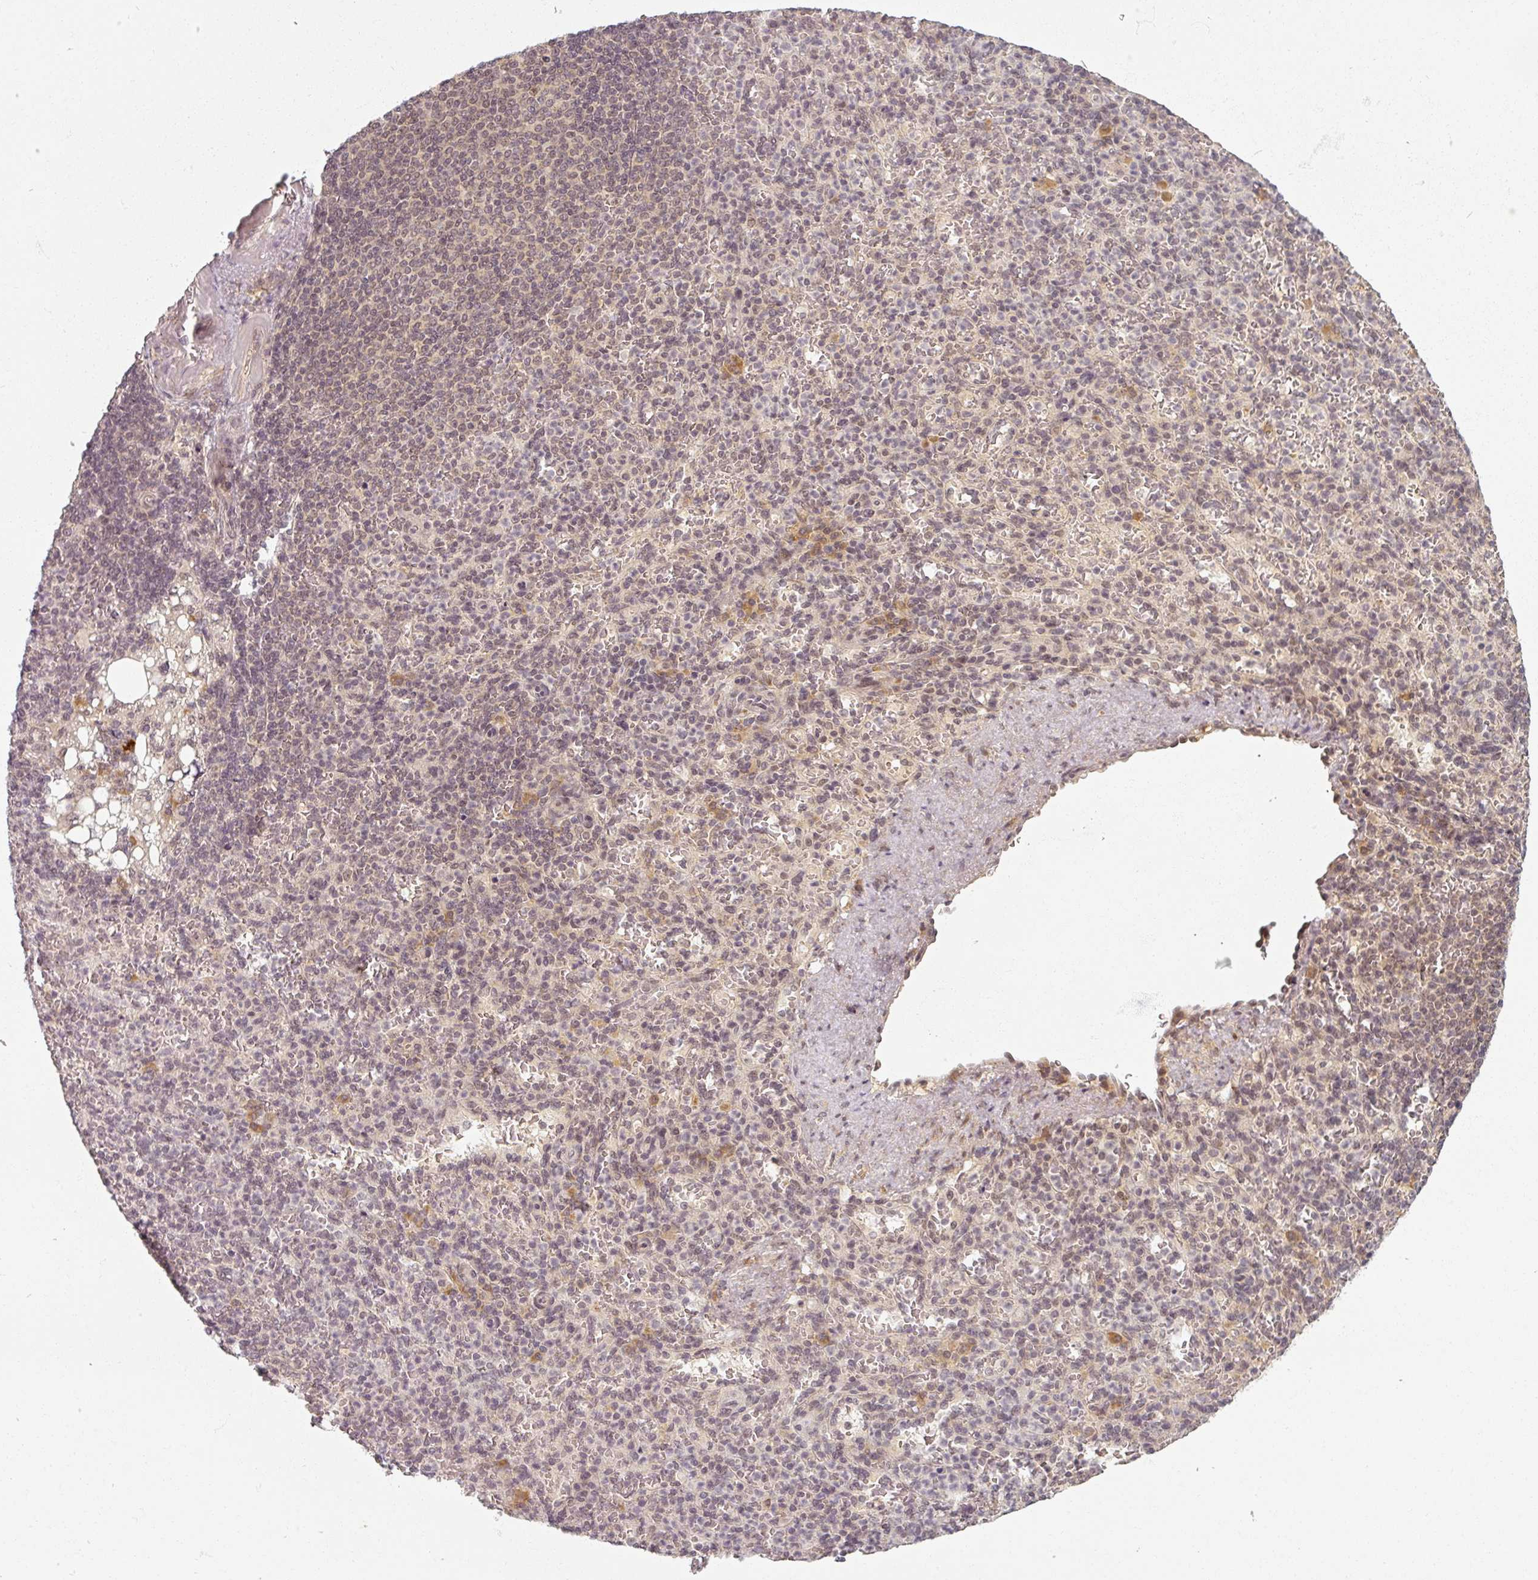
{"staining": {"intensity": "moderate", "quantity": "25%-75%", "location": "nuclear"}, "tissue": "spleen", "cell_type": "Cells in red pulp", "image_type": "normal", "snomed": [{"axis": "morphology", "description": "Normal tissue, NOS"}, {"axis": "topography", "description": "Spleen"}], "caption": "High-power microscopy captured an immunohistochemistry (IHC) histopathology image of benign spleen, revealing moderate nuclear staining in approximately 25%-75% of cells in red pulp.", "gene": "POLR2G", "patient": {"sex": "female", "age": 74}}